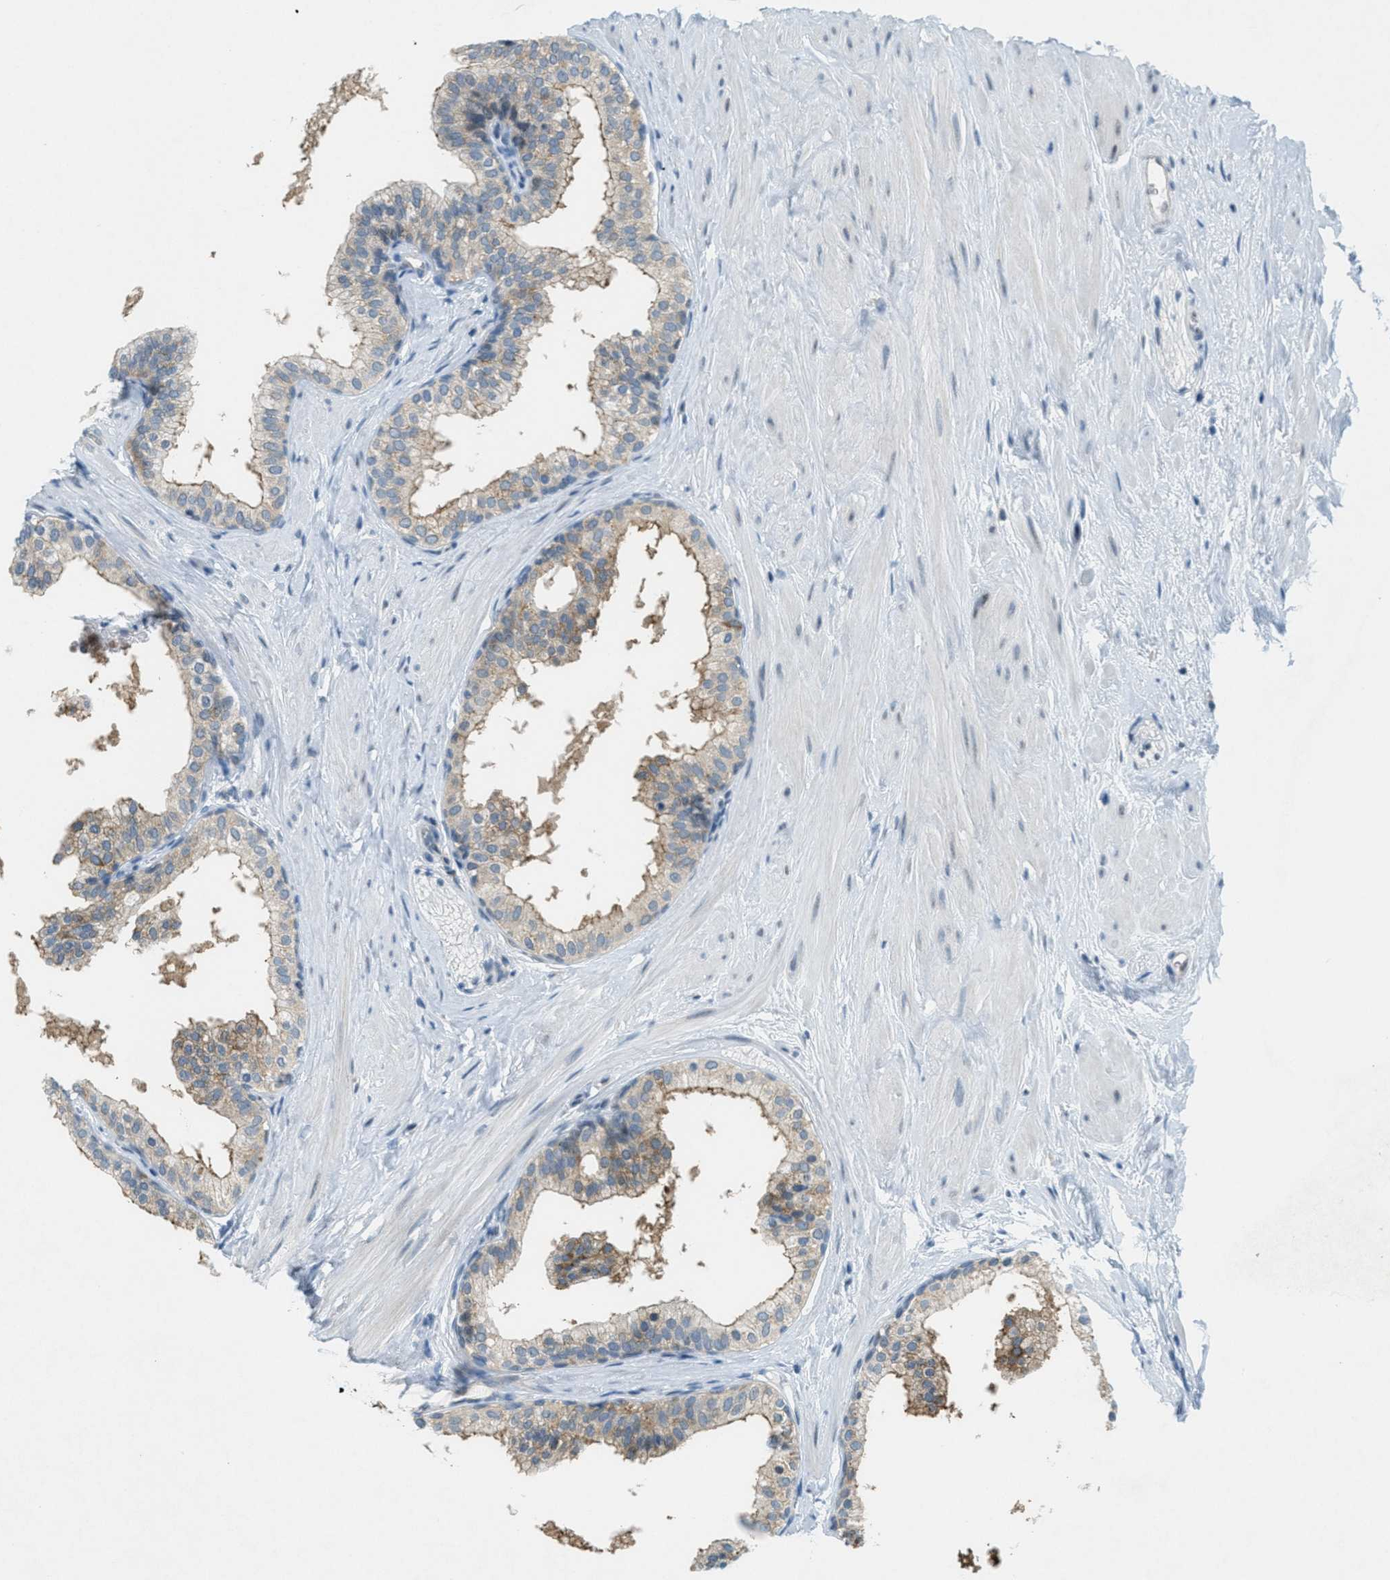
{"staining": {"intensity": "moderate", "quantity": "25%-75%", "location": "cytoplasmic/membranous"}, "tissue": "prostate", "cell_type": "Glandular cells", "image_type": "normal", "snomed": [{"axis": "morphology", "description": "Normal tissue, NOS"}, {"axis": "topography", "description": "Prostate"}], "caption": "About 25%-75% of glandular cells in normal prostate show moderate cytoplasmic/membranous protein staining as visualized by brown immunohistochemical staining.", "gene": "FYN", "patient": {"sex": "male", "age": 60}}